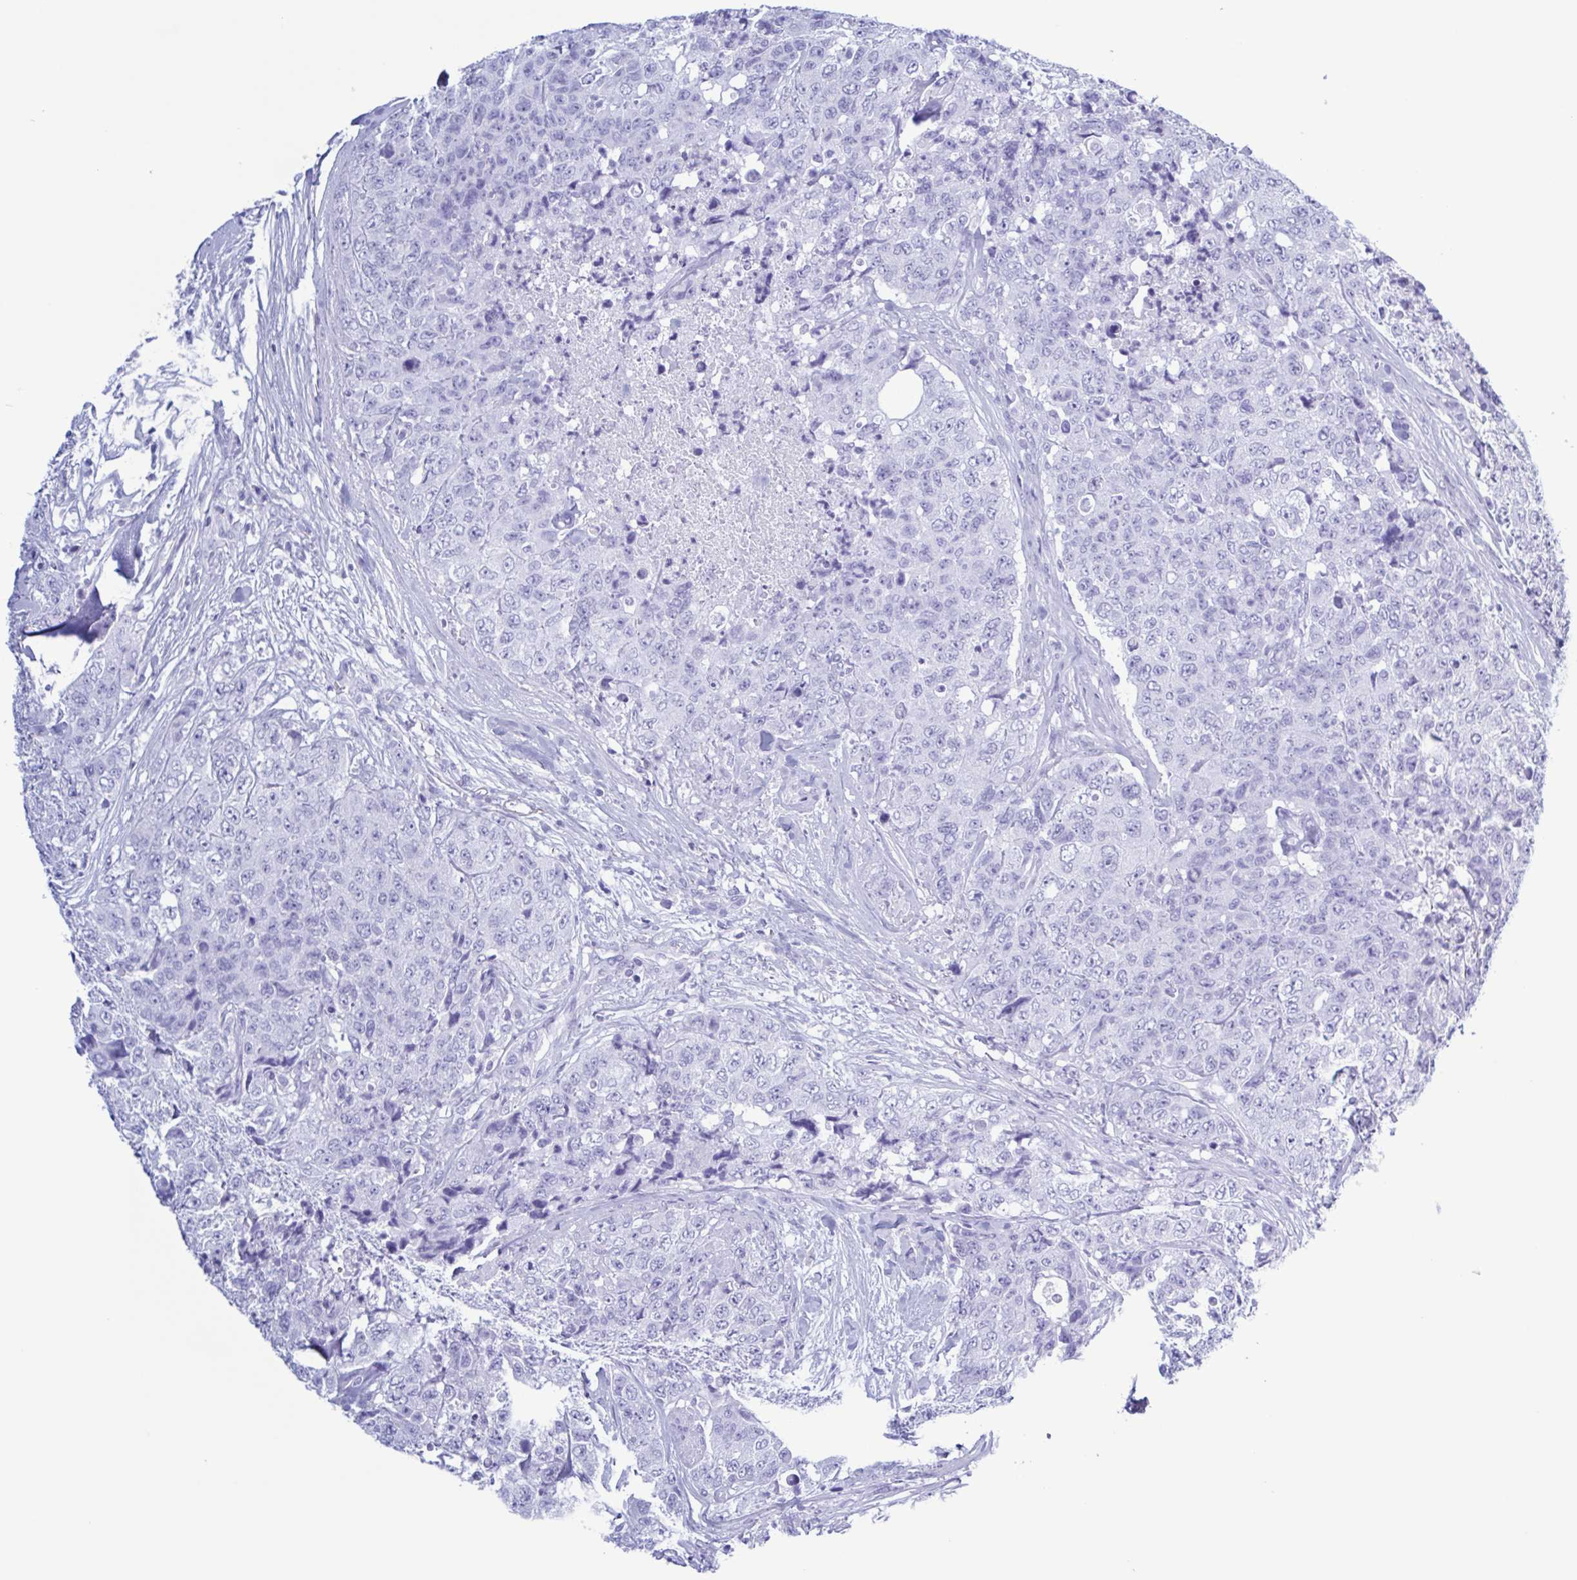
{"staining": {"intensity": "negative", "quantity": "none", "location": "none"}, "tissue": "urothelial cancer", "cell_type": "Tumor cells", "image_type": "cancer", "snomed": [{"axis": "morphology", "description": "Urothelial carcinoma, High grade"}, {"axis": "topography", "description": "Urinary bladder"}], "caption": "This image is of urothelial cancer stained with immunohistochemistry to label a protein in brown with the nuclei are counter-stained blue. There is no positivity in tumor cells. (Immunohistochemistry (ihc), brightfield microscopy, high magnification).", "gene": "LTF", "patient": {"sex": "female", "age": 78}}